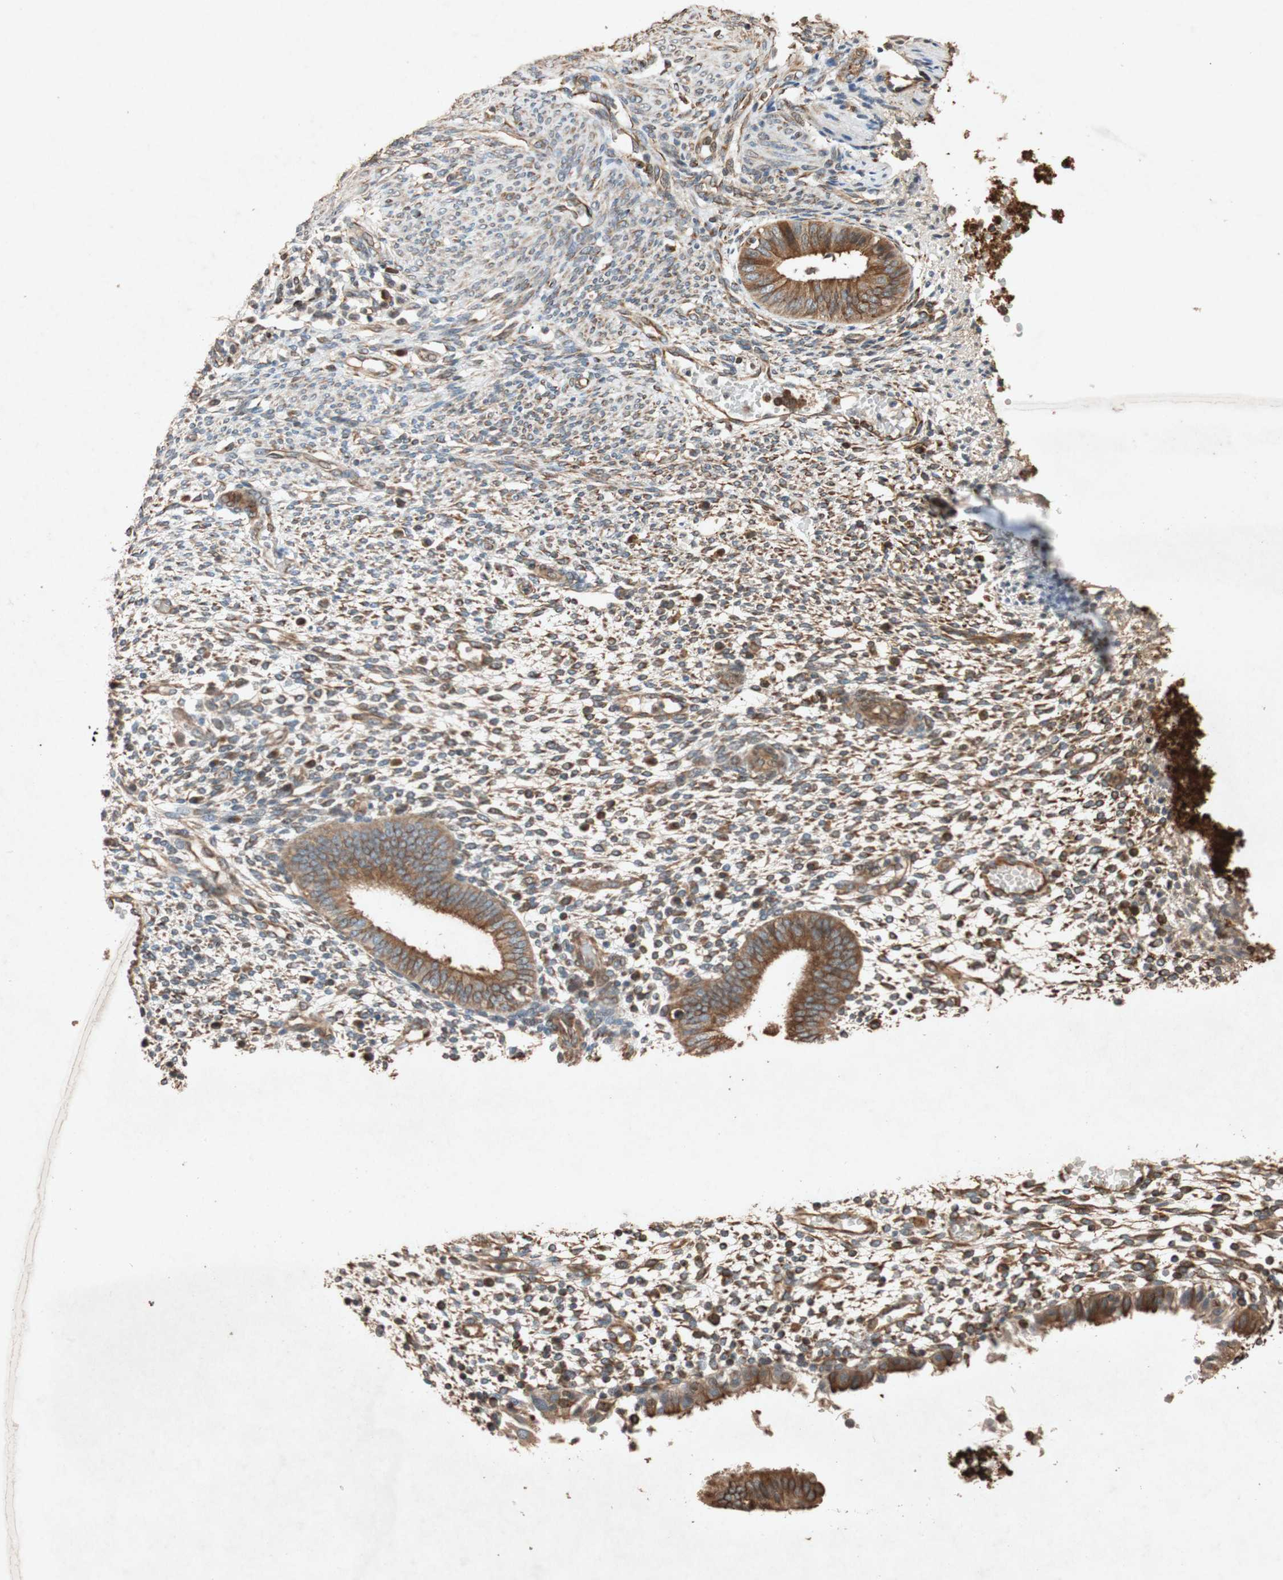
{"staining": {"intensity": "weak", "quantity": "<25%", "location": "cytoplasmic/membranous"}, "tissue": "endometrium", "cell_type": "Cells in endometrial stroma", "image_type": "normal", "snomed": [{"axis": "morphology", "description": "Normal tissue, NOS"}, {"axis": "topography", "description": "Endometrium"}], "caption": "High power microscopy photomicrograph of an immunohistochemistry (IHC) photomicrograph of normal endometrium, revealing no significant positivity in cells in endometrial stroma. Brightfield microscopy of IHC stained with DAB (3,3'-diaminobenzidine) (brown) and hematoxylin (blue), captured at high magnification.", "gene": "TUBB", "patient": {"sex": "female", "age": 35}}